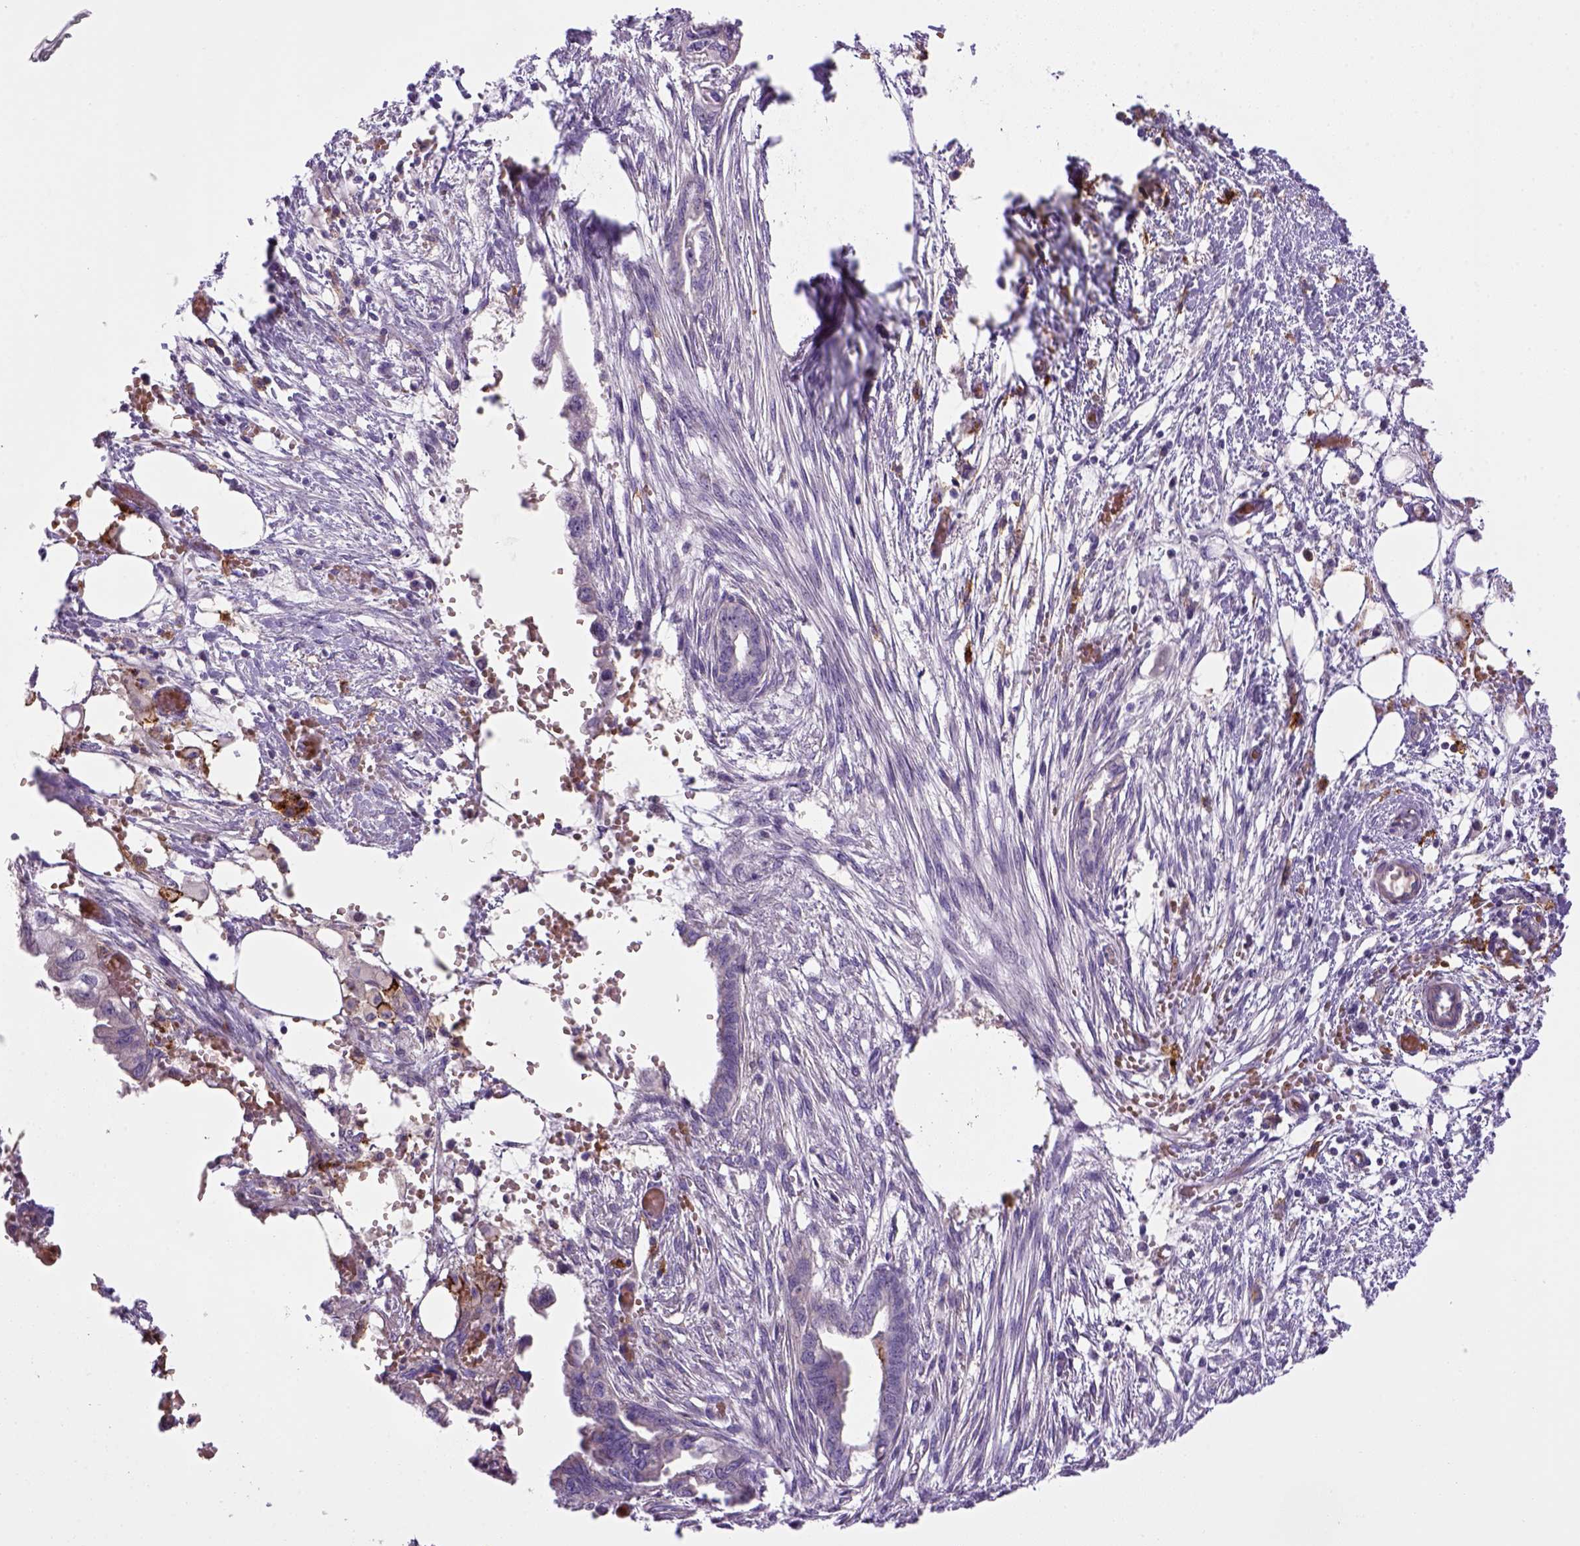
{"staining": {"intensity": "negative", "quantity": "none", "location": "none"}, "tissue": "endometrial cancer", "cell_type": "Tumor cells", "image_type": "cancer", "snomed": [{"axis": "morphology", "description": "Adenocarcinoma, NOS"}, {"axis": "morphology", "description": "Adenocarcinoma, metastatic, NOS"}, {"axis": "topography", "description": "Adipose tissue"}, {"axis": "topography", "description": "Endometrium"}], "caption": "Immunohistochemistry photomicrograph of neoplastic tissue: human endometrial metastatic adenocarcinoma stained with DAB (3,3'-diaminobenzidine) displays no significant protein positivity in tumor cells.", "gene": "CD14", "patient": {"sex": "female", "age": 67}}